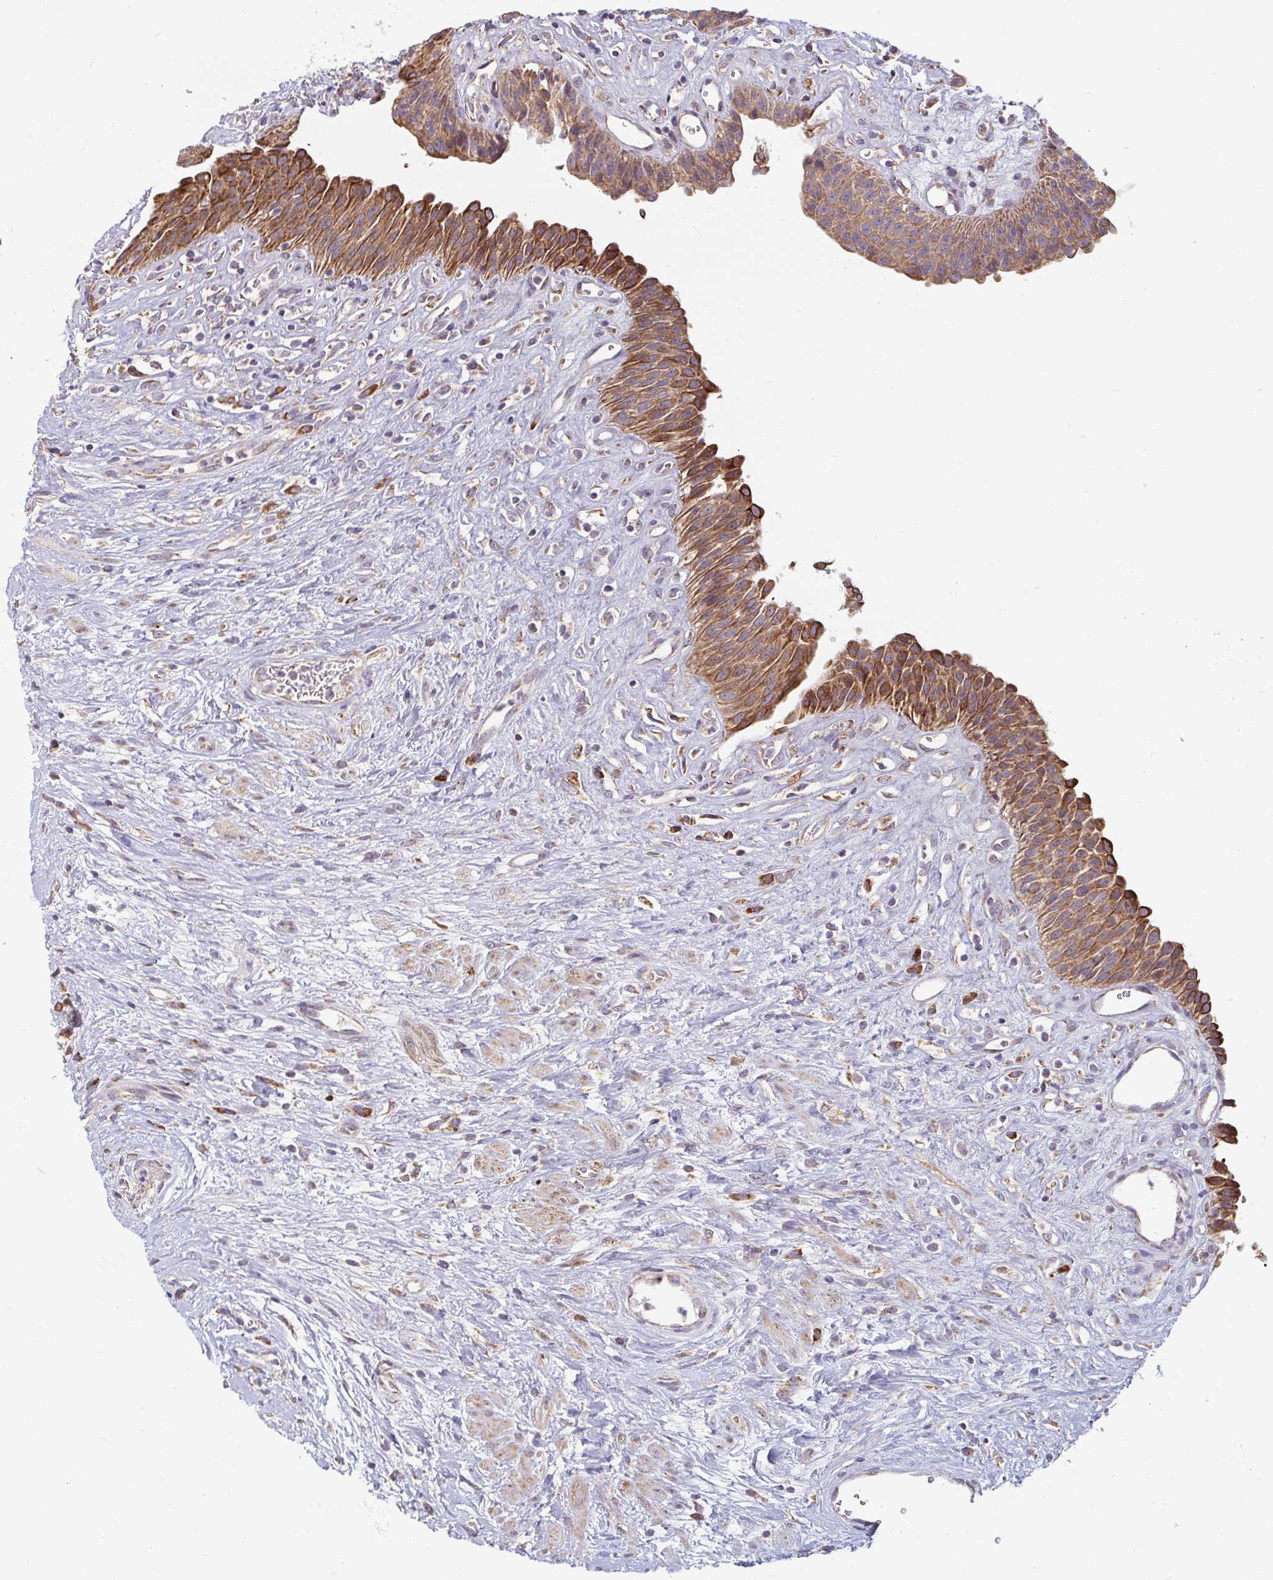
{"staining": {"intensity": "moderate", "quantity": ">75%", "location": "cytoplasmic/membranous"}, "tissue": "urinary bladder", "cell_type": "Urothelial cells", "image_type": "normal", "snomed": [{"axis": "morphology", "description": "Normal tissue, NOS"}, {"axis": "topography", "description": "Urinary bladder"}], "caption": "A brown stain labels moderate cytoplasmic/membranous staining of a protein in urothelial cells of benign urinary bladder.", "gene": "SKP2", "patient": {"sex": "female", "age": 56}}